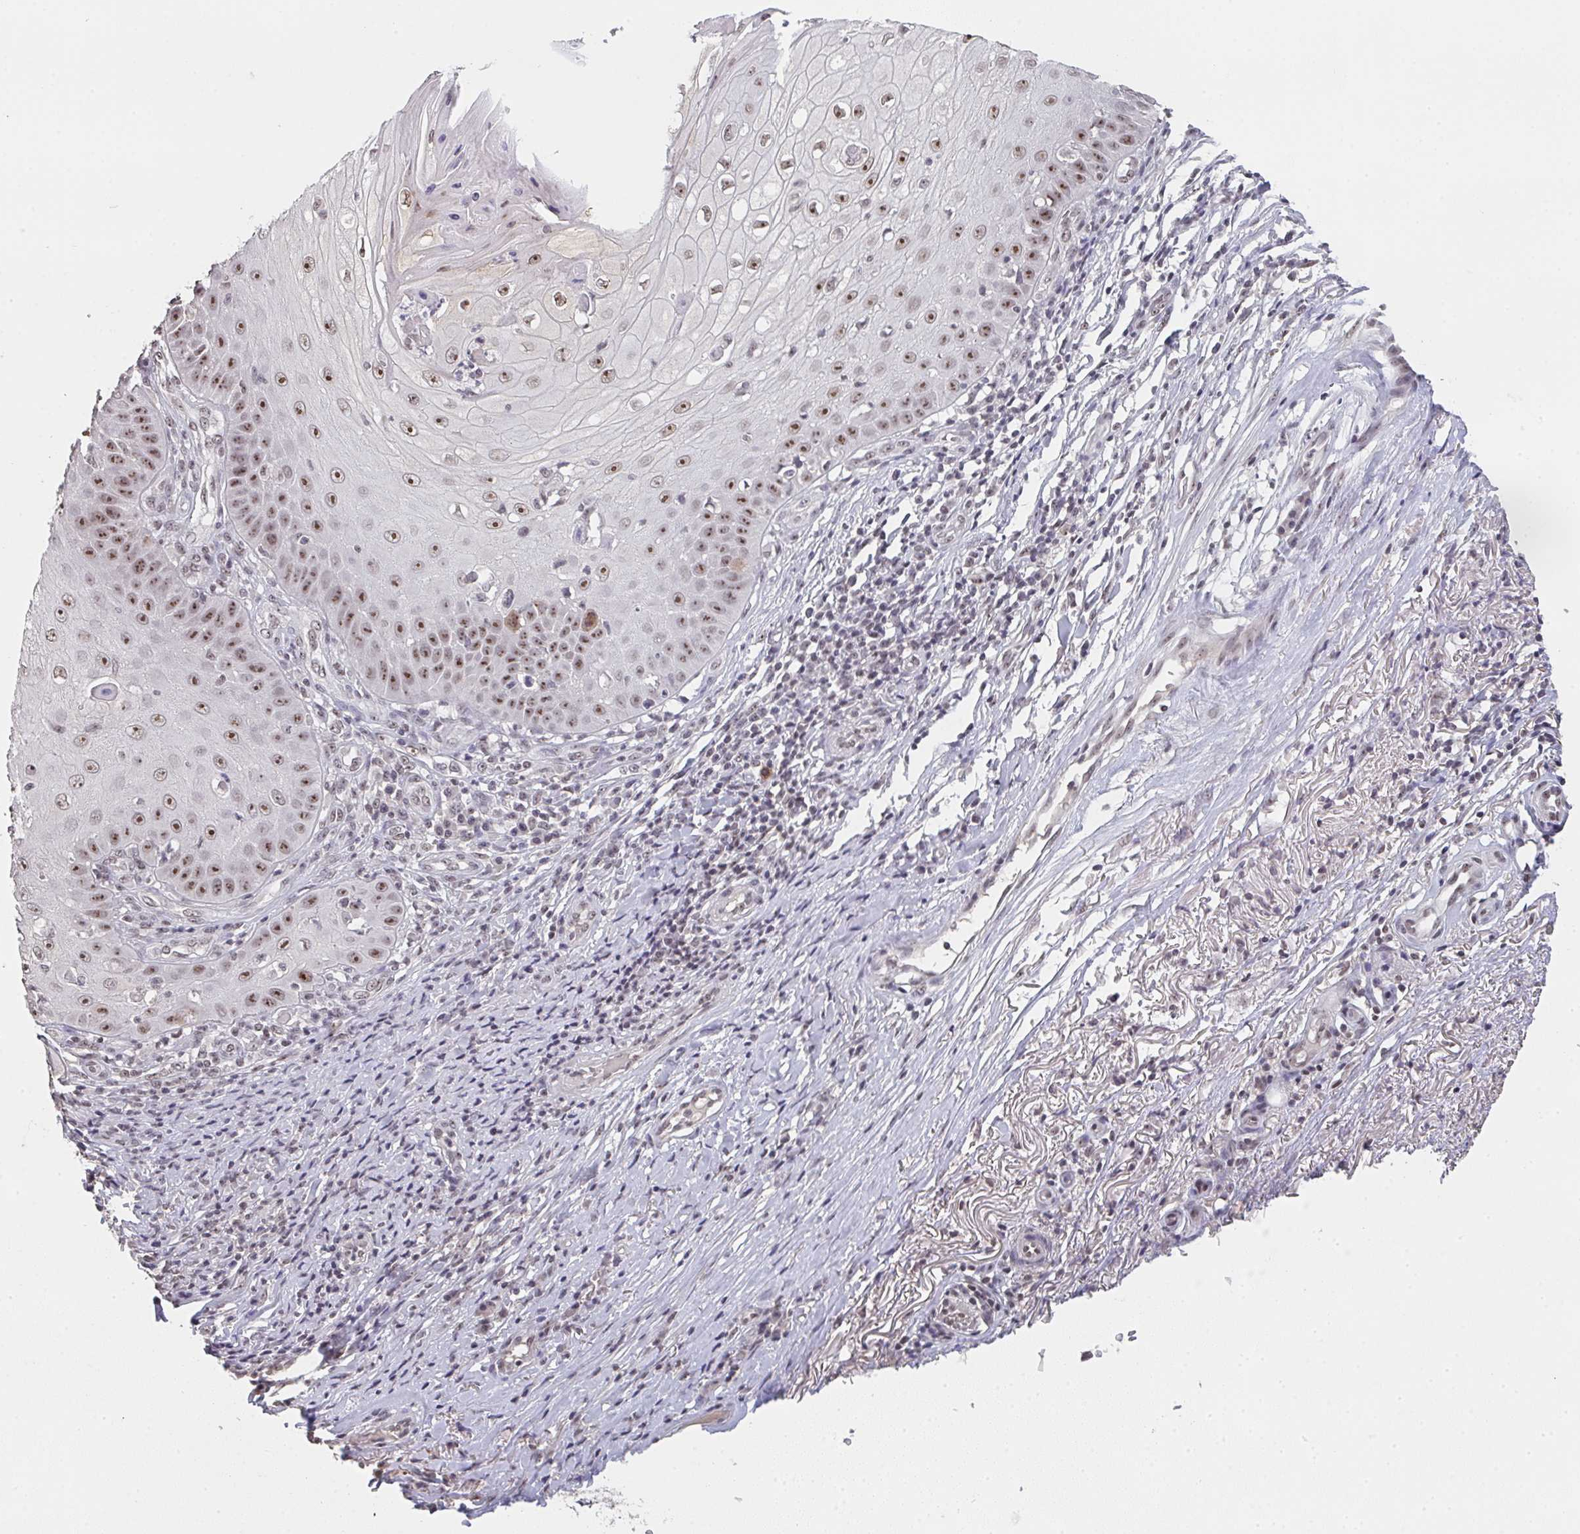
{"staining": {"intensity": "moderate", "quantity": ">75%", "location": "nuclear"}, "tissue": "skin cancer", "cell_type": "Tumor cells", "image_type": "cancer", "snomed": [{"axis": "morphology", "description": "Squamous cell carcinoma, NOS"}, {"axis": "topography", "description": "Skin"}], "caption": "Human squamous cell carcinoma (skin) stained with a brown dye exhibits moderate nuclear positive positivity in about >75% of tumor cells.", "gene": "DKC1", "patient": {"sex": "male", "age": 70}}